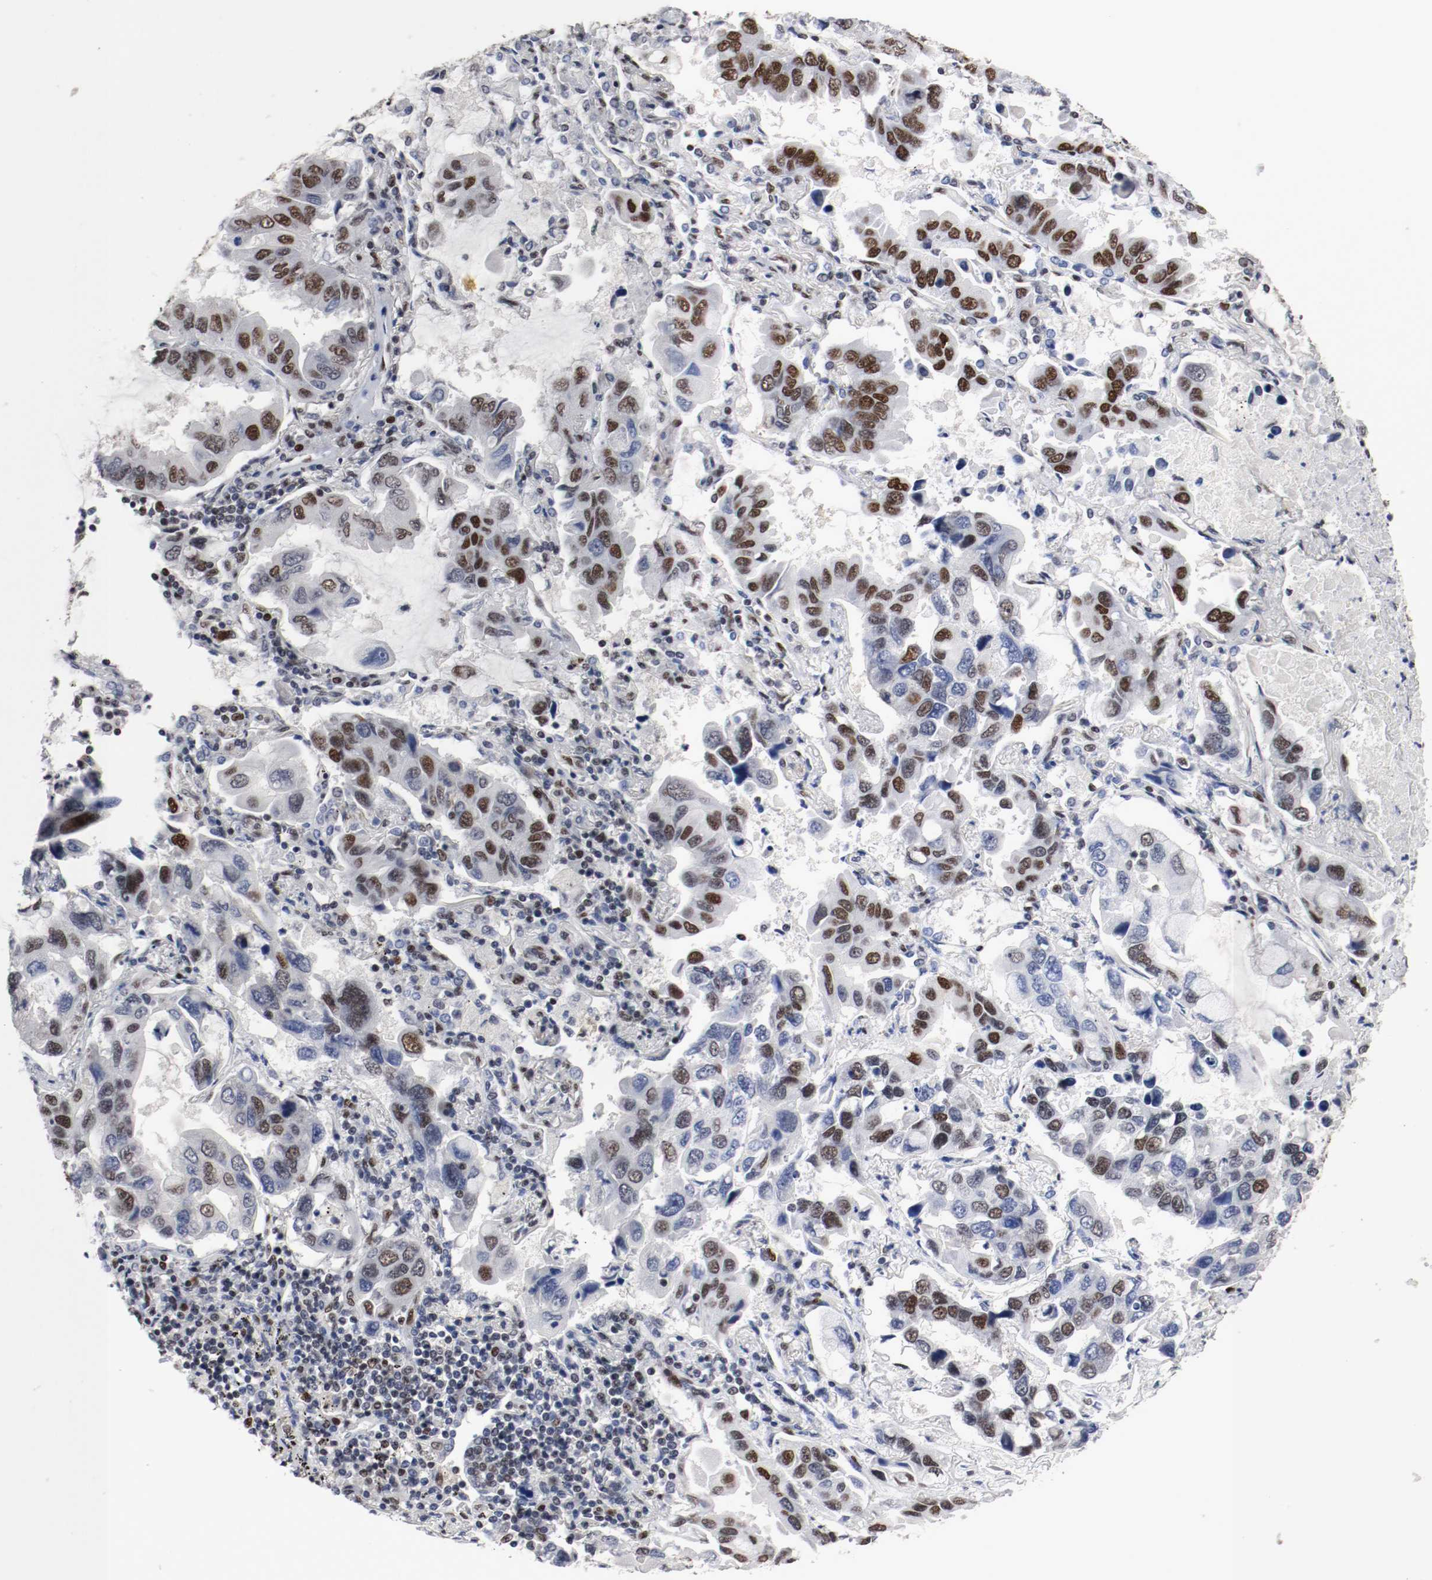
{"staining": {"intensity": "strong", "quantity": ">75%", "location": "nuclear"}, "tissue": "lung cancer", "cell_type": "Tumor cells", "image_type": "cancer", "snomed": [{"axis": "morphology", "description": "Adenocarcinoma, NOS"}, {"axis": "topography", "description": "Lung"}], "caption": "Immunohistochemical staining of adenocarcinoma (lung) reveals high levels of strong nuclear protein expression in approximately >75% of tumor cells. (DAB IHC, brown staining for protein, blue staining for nuclei).", "gene": "MEF2D", "patient": {"sex": "male", "age": 64}}